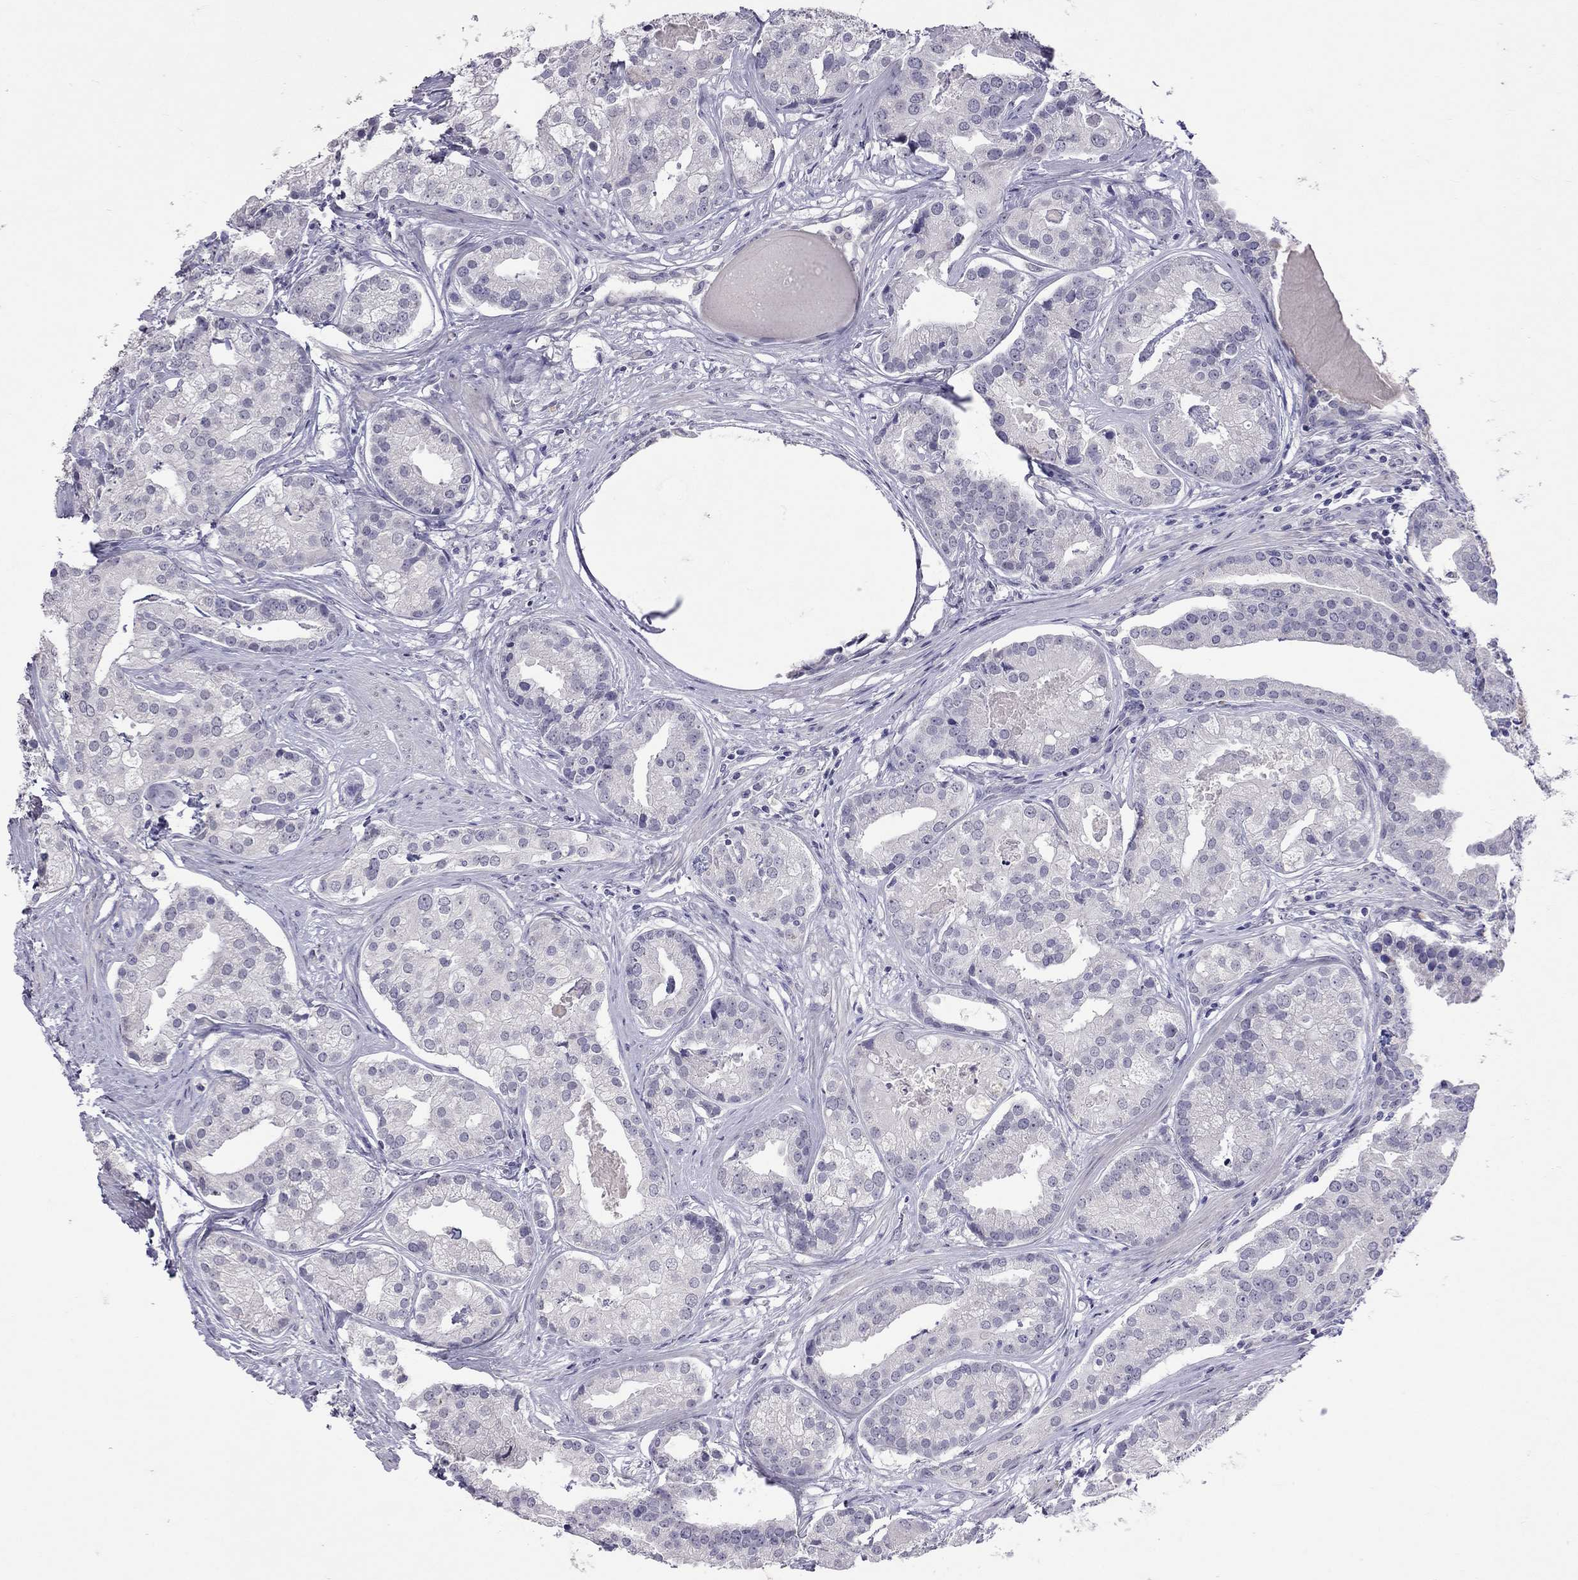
{"staining": {"intensity": "negative", "quantity": "none", "location": "none"}, "tissue": "prostate cancer", "cell_type": "Tumor cells", "image_type": "cancer", "snomed": [{"axis": "morphology", "description": "Adenocarcinoma, NOS"}, {"axis": "topography", "description": "Prostate and seminal vesicle, NOS"}, {"axis": "topography", "description": "Prostate"}], "caption": "This is a image of IHC staining of adenocarcinoma (prostate), which shows no positivity in tumor cells.", "gene": "SLAMF1", "patient": {"sex": "male", "age": 44}}